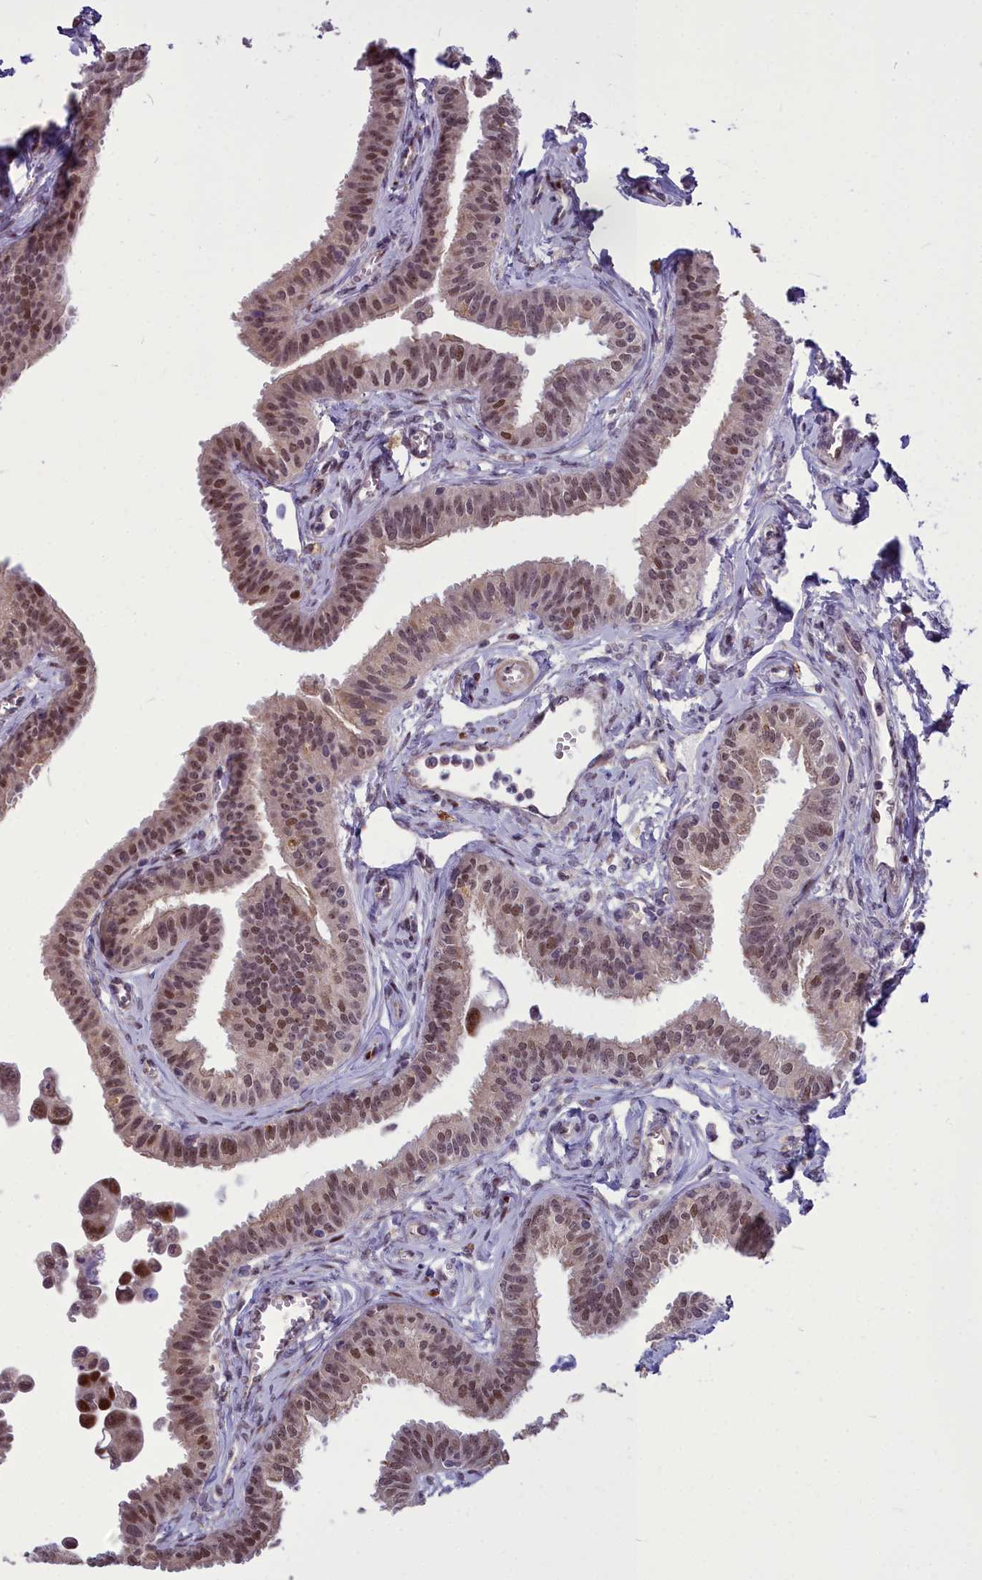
{"staining": {"intensity": "moderate", "quantity": ">75%", "location": "nuclear"}, "tissue": "fallopian tube", "cell_type": "Glandular cells", "image_type": "normal", "snomed": [{"axis": "morphology", "description": "Normal tissue, NOS"}, {"axis": "morphology", "description": "Carcinoma, NOS"}, {"axis": "topography", "description": "Fallopian tube"}, {"axis": "topography", "description": "Ovary"}], "caption": "Protein expression analysis of benign human fallopian tube reveals moderate nuclear expression in approximately >75% of glandular cells. (Stains: DAB (3,3'-diaminobenzidine) in brown, nuclei in blue, Microscopy: brightfield microscopy at high magnification).", "gene": "AP1M1", "patient": {"sex": "female", "age": 59}}